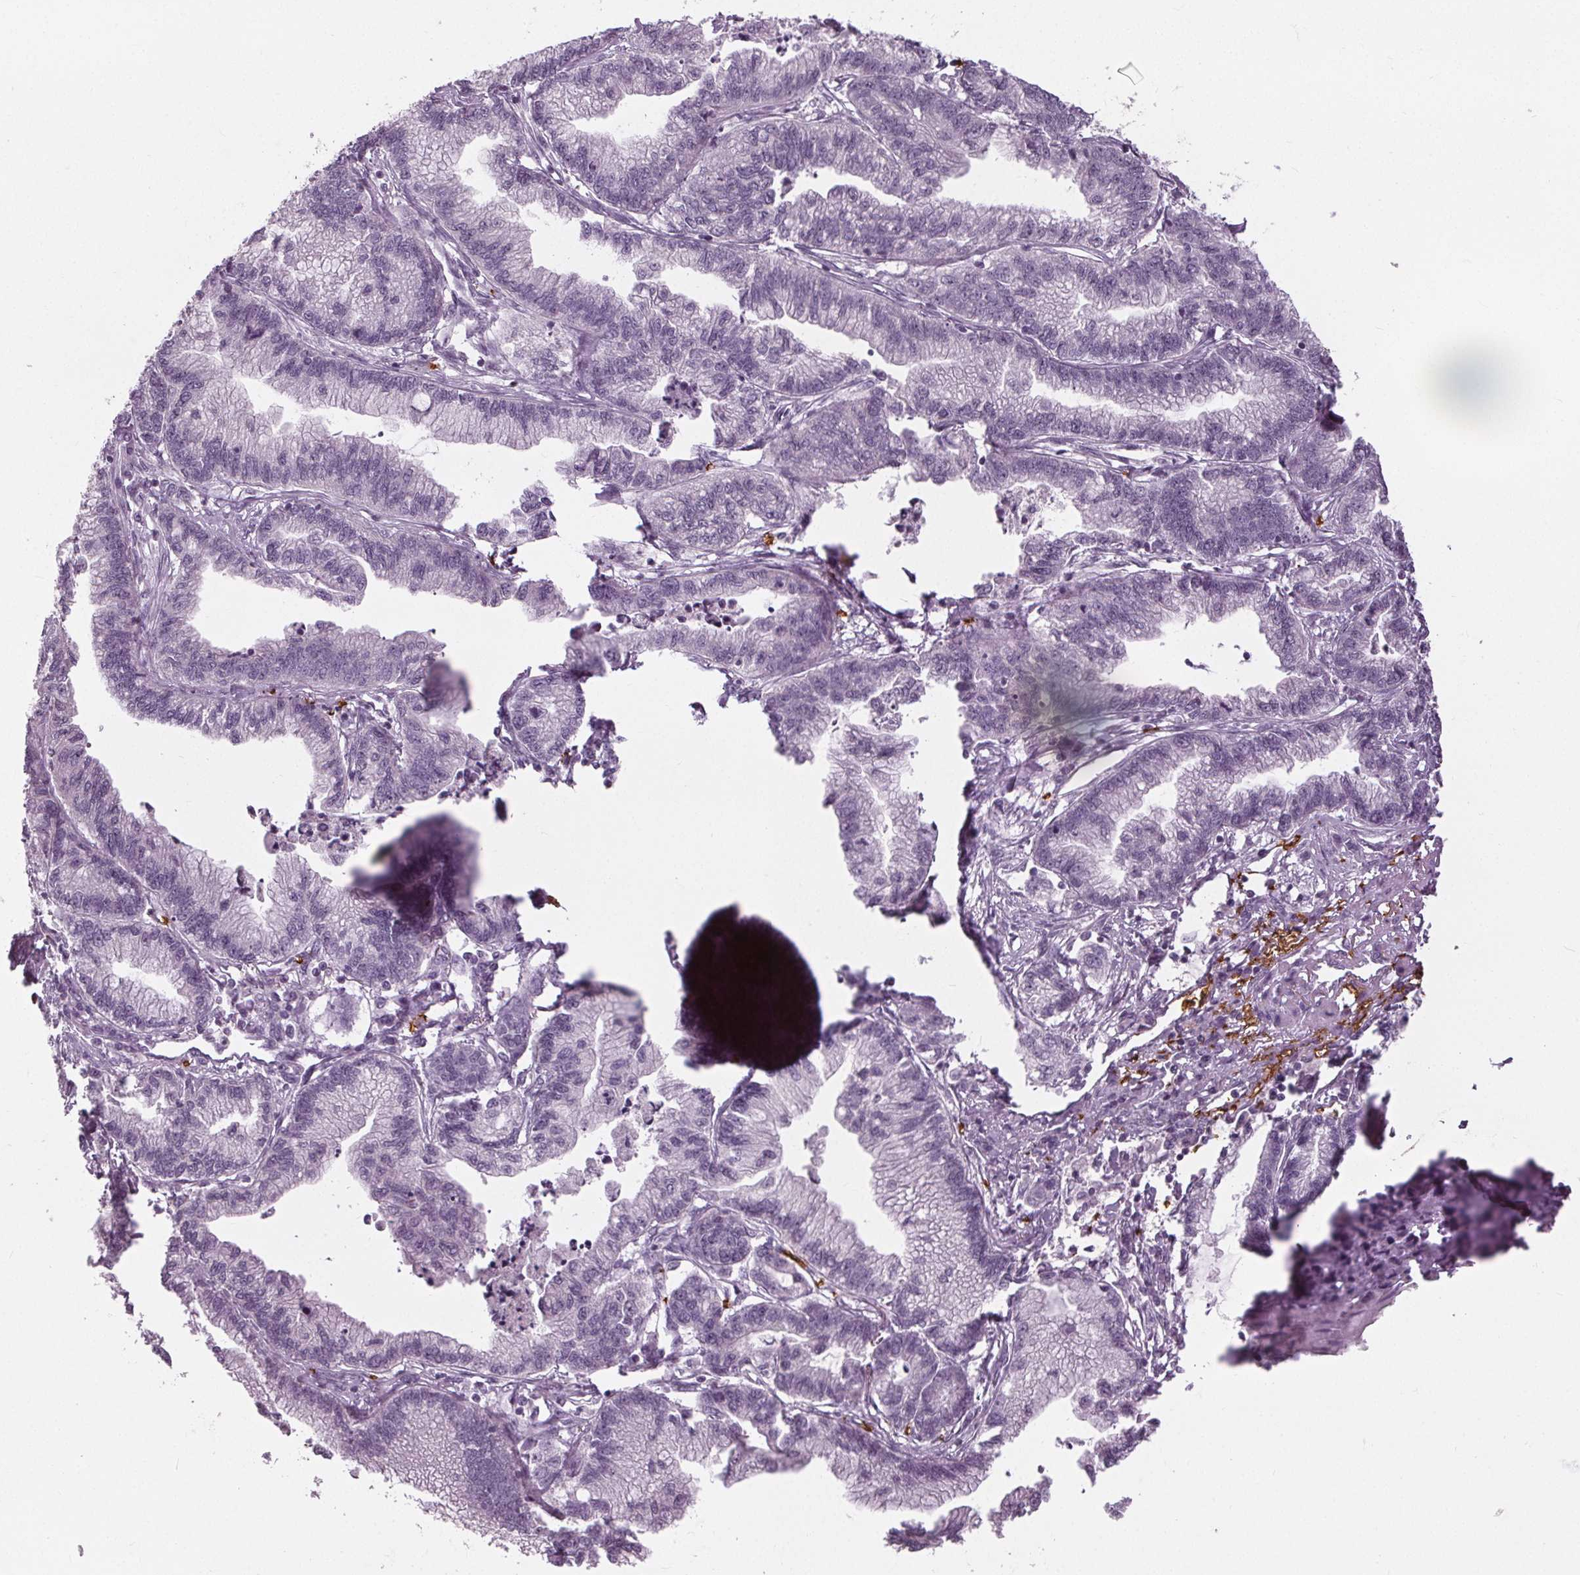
{"staining": {"intensity": "negative", "quantity": "none", "location": "none"}, "tissue": "stomach cancer", "cell_type": "Tumor cells", "image_type": "cancer", "snomed": [{"axis": "morphology", "description": "Adenocarcinoma, NOS"}, {"axis": "topography", "description": "Stomach"}], "caption": "A histopathology image of human stomach cancer is negative for staining in tumor cells. (DAB (3,3'-diaminobenzidine) IHC with hematoxylin counter stain).", "gene": "SLC4A1", "patient": {"sex": "male", "age": 83}}